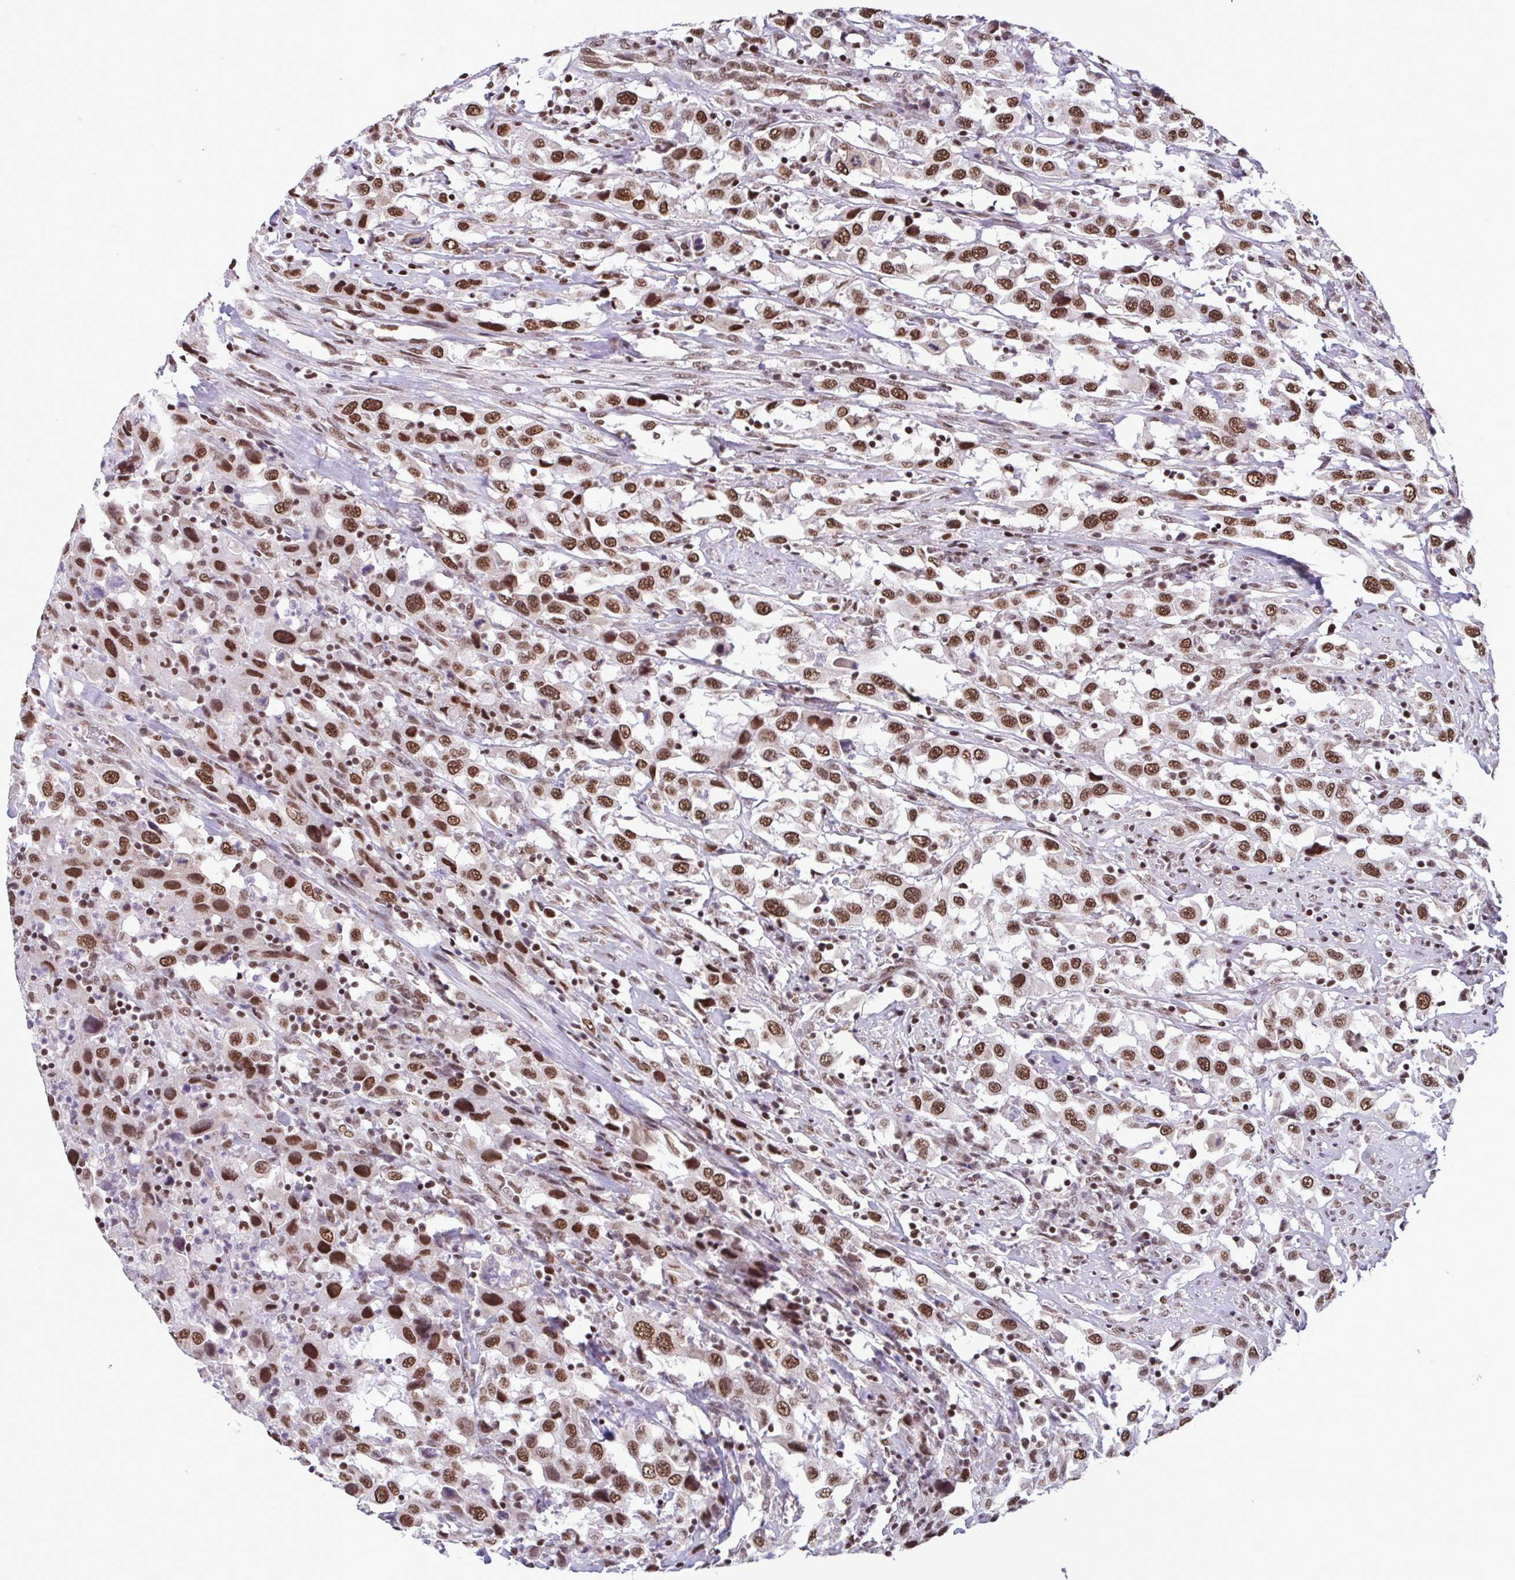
{"staining": {"intensity": "strong", "quantity": ">75%", "location": "nuclear"}, "tissue": "urothelial cancer", "cell_type": "Tumor cells", "image_type": "cancer", "snomed": [{"axis": "morphology", "description": "Urothelial carcinoma, High grade"}, {"axis": "topography", "description": "Urinary bladder"}], "caption": "Brown immunohistochemical staining in urothelial carcinoma (high-grade) reveals strong nuclear staining in approximately >75% of tumor cells.", "gene": "TIMM21", "patient": {"sex": "male", "age": 61}}